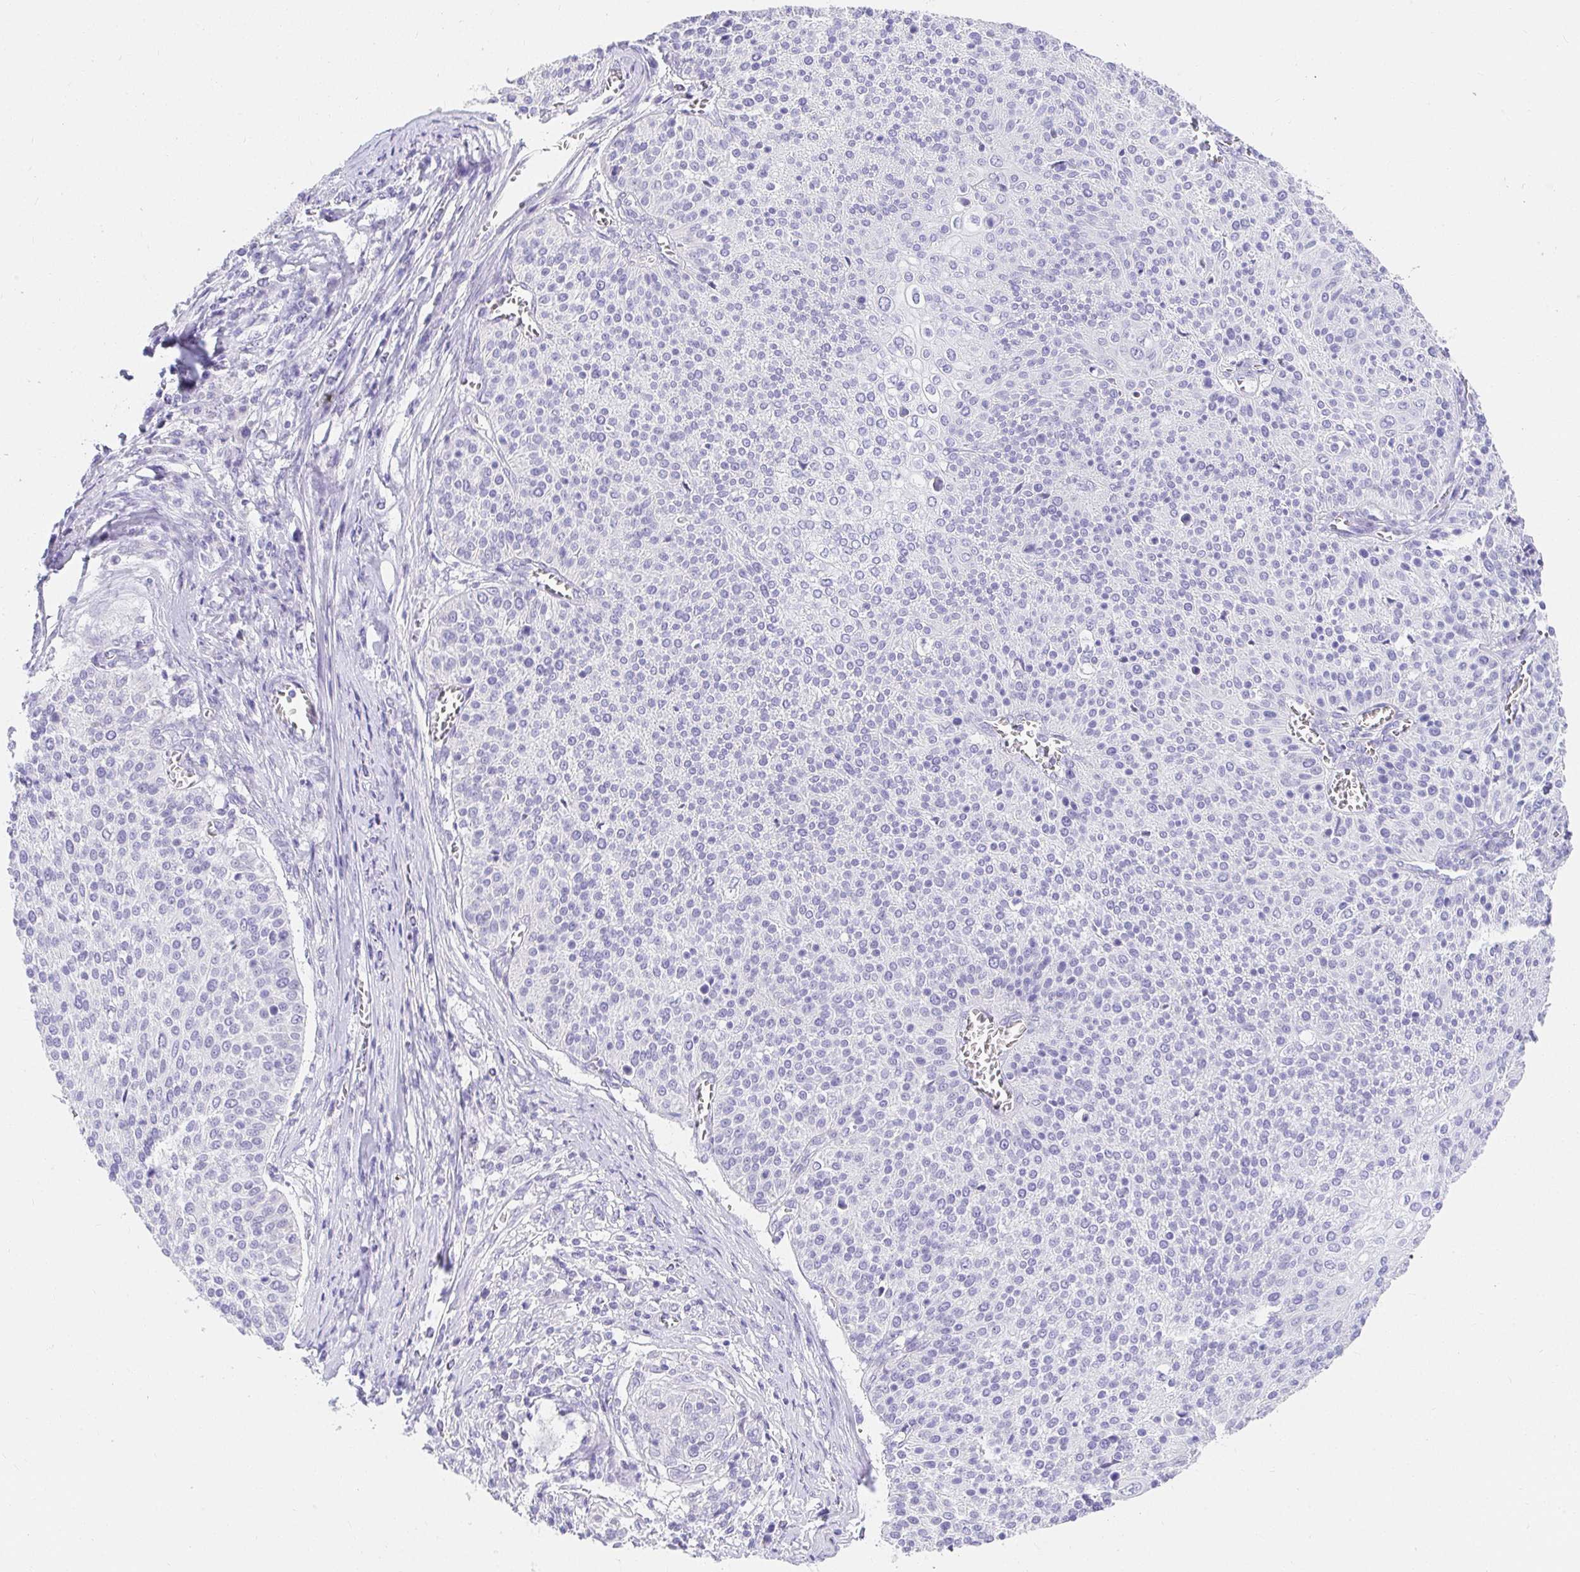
{"staining": {"intensity": "negative", "quantity": "none", "location": "none"}, "tissue": "cervical cancer", "cell_type": "Tumor cells", "image_type": "cancer", "snomed": [{"axis": "morphology", "description": "Squamous cell carcinoma, NOS"}, {"axis": "topography", "description": "Cervix"}], "caption": "An image of human squamous cell carcinoma (cervical) is negative for staining in tumor cells.", "gene": "VGLL1", "patient": {"sex": "female", "age": 31}}